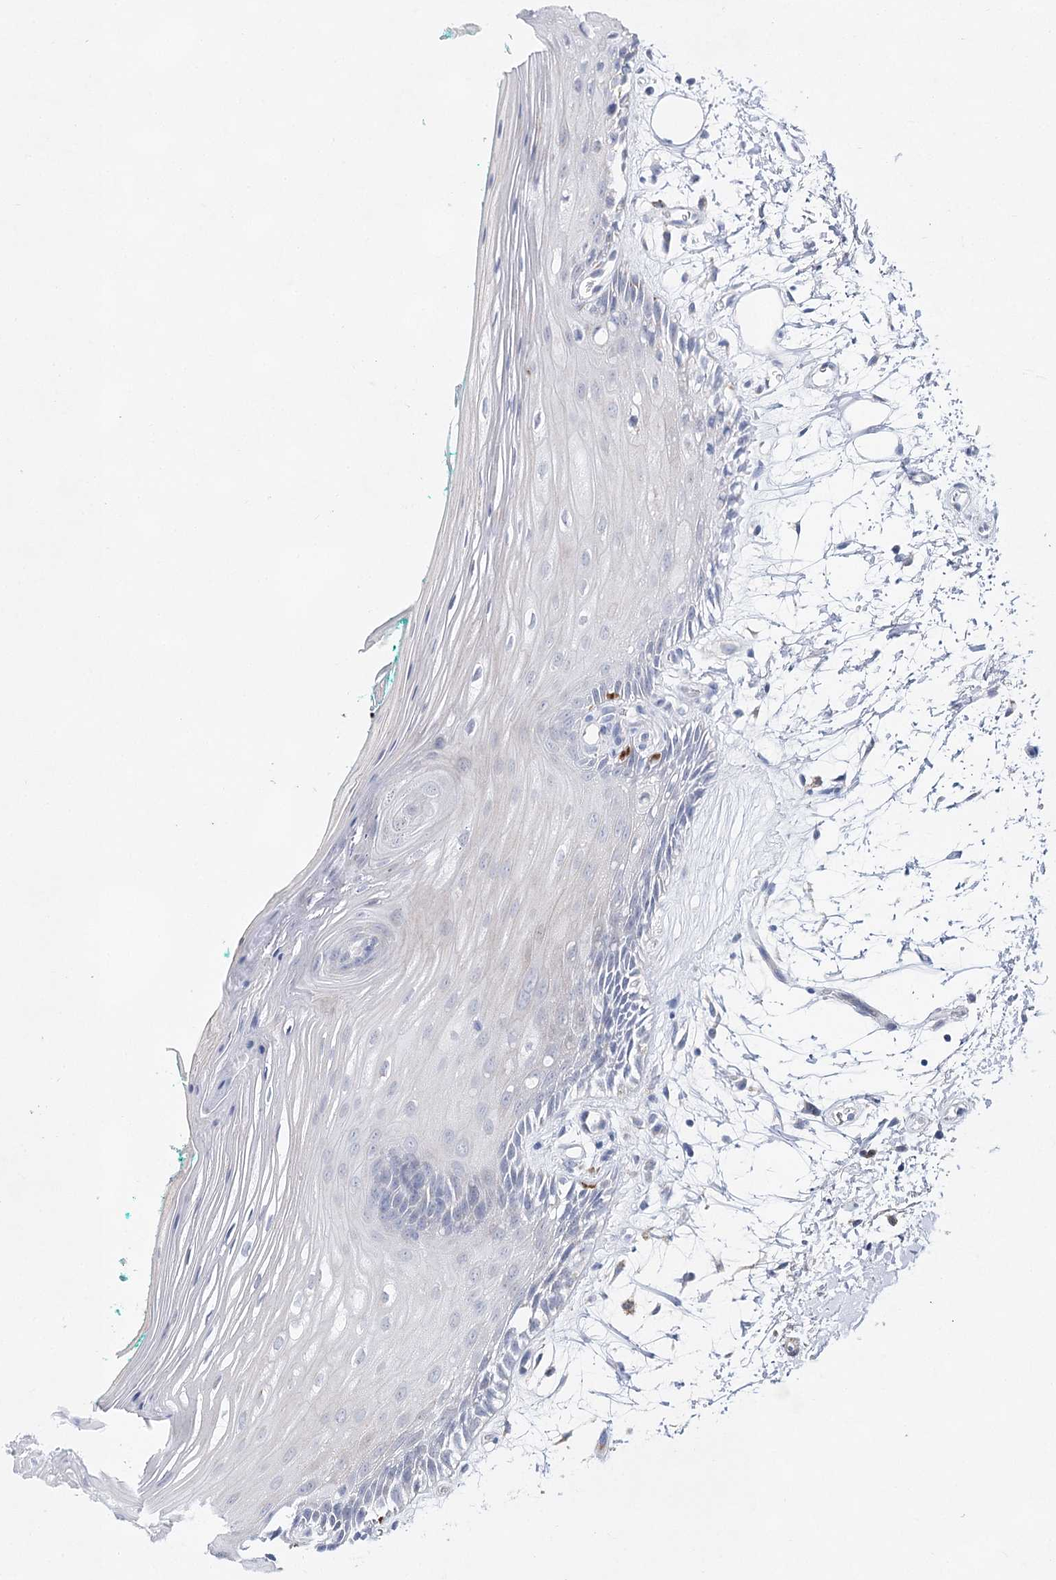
{"staining": {"intensity": "negative", "quantity": "none", "location": "none"}, "tissue": "oral mucosa", "cell_type": "Squamous epithelial cells", "image_type": "normal", "snomed": [{"axis": "morphology", "description": "Normal tissue, NOS"}, {"axis": "topography", "description": "Skeletal muscle"}, {"axis": "topography", "description": "Oral tissue"}, {"axis": "topography", "description": "Peripheral nerve tissue"}], "caption": "Image shows no significant protein positivity in squamous epithelial cells of unremarkable oral mucosa.", "gene": "BPHL", "patient": {"sex": "female", "age": 84}}